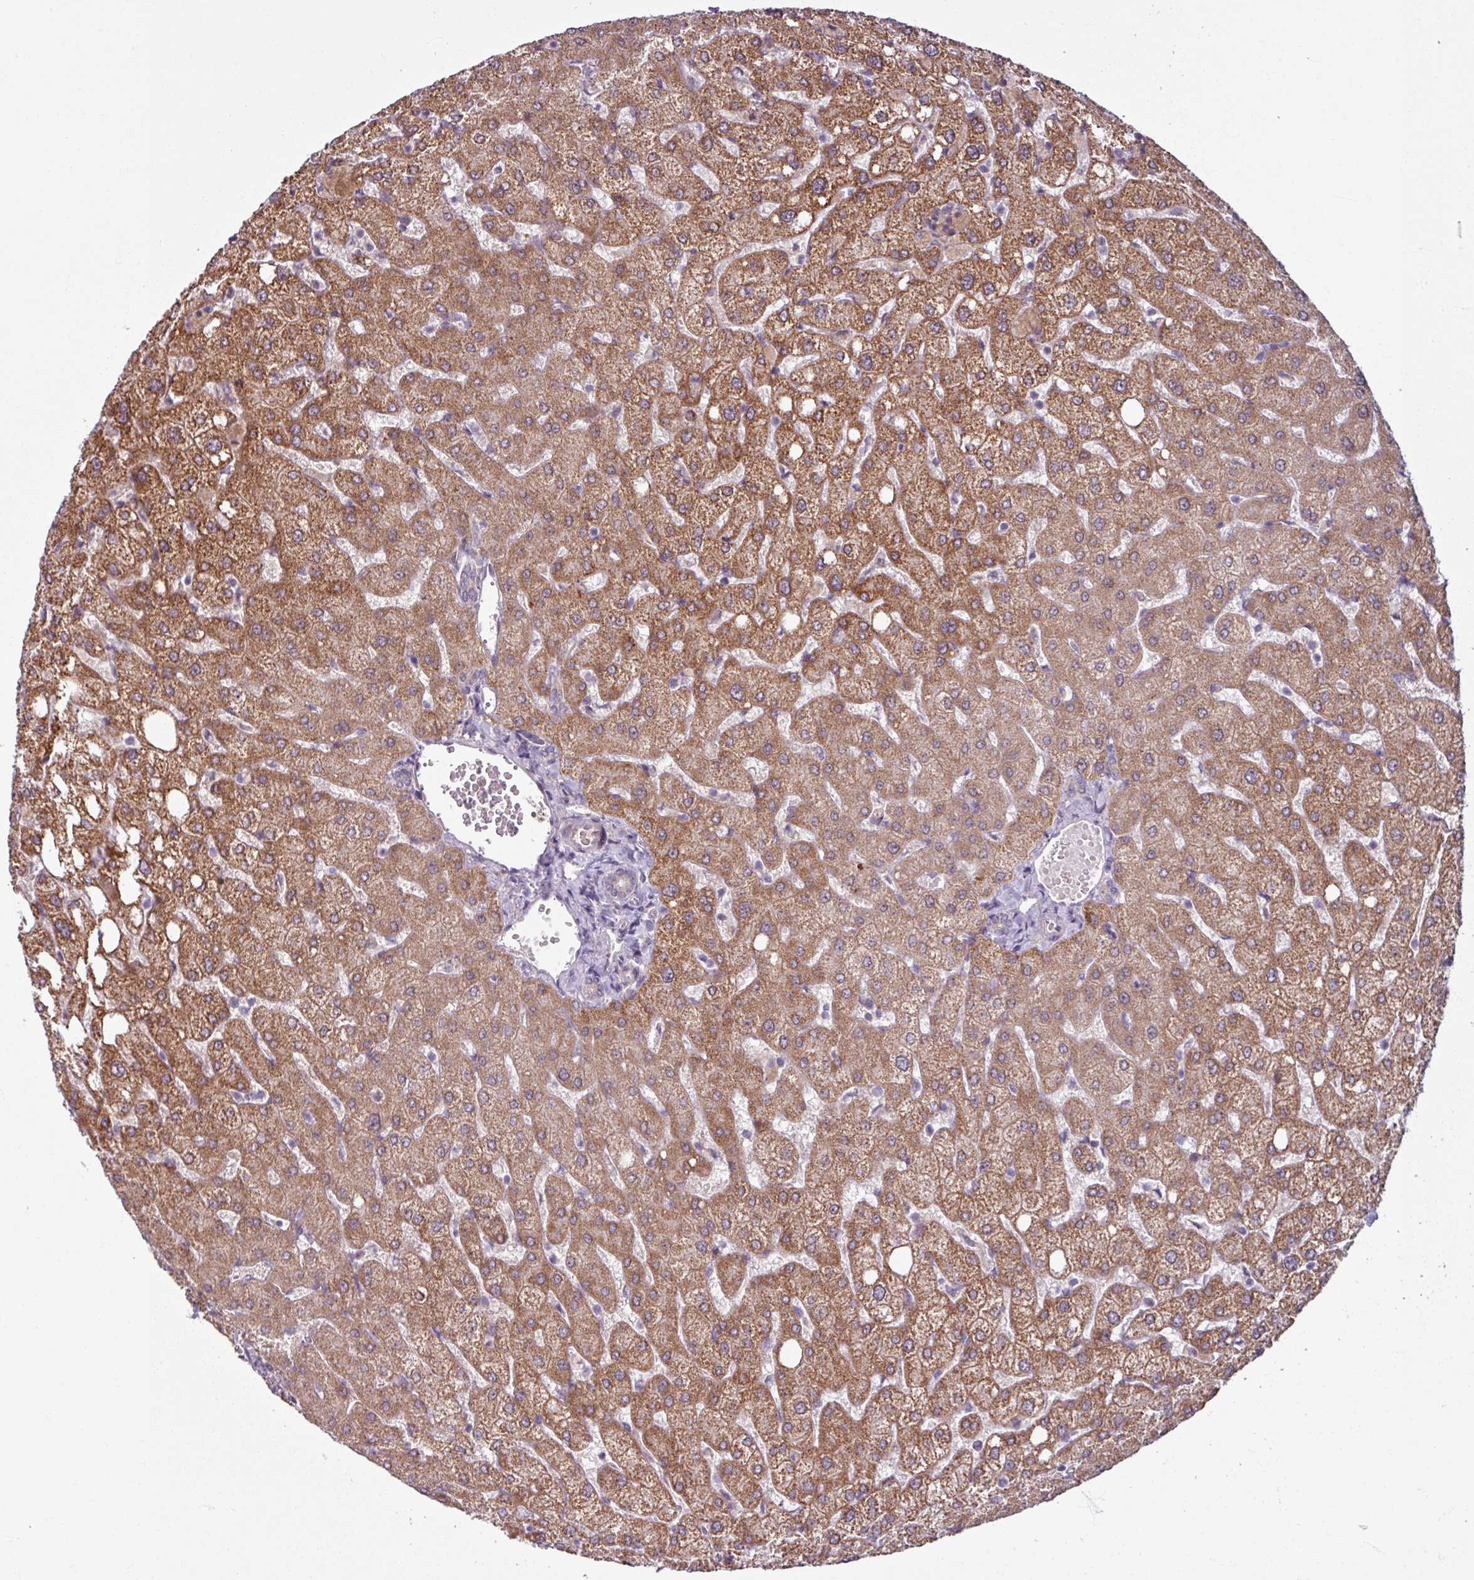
{"staining": {"intensity": "negative", "quantity": "none", "location": "none"}, "tissue": "liver", "cell_type": "Cholangiocytes", "image_type": "normal", "snomed": [{"axis": "morphology", "description": "Normal tissue, NOS"}, {"axis": "topography", "description": "Liver"}], "caption": "The micrograph demonstrates no staining of cholangiocytes in unremarkable liver.", "gene": "OGFOD3", "patient": {"sex": "female", "age": 54}}